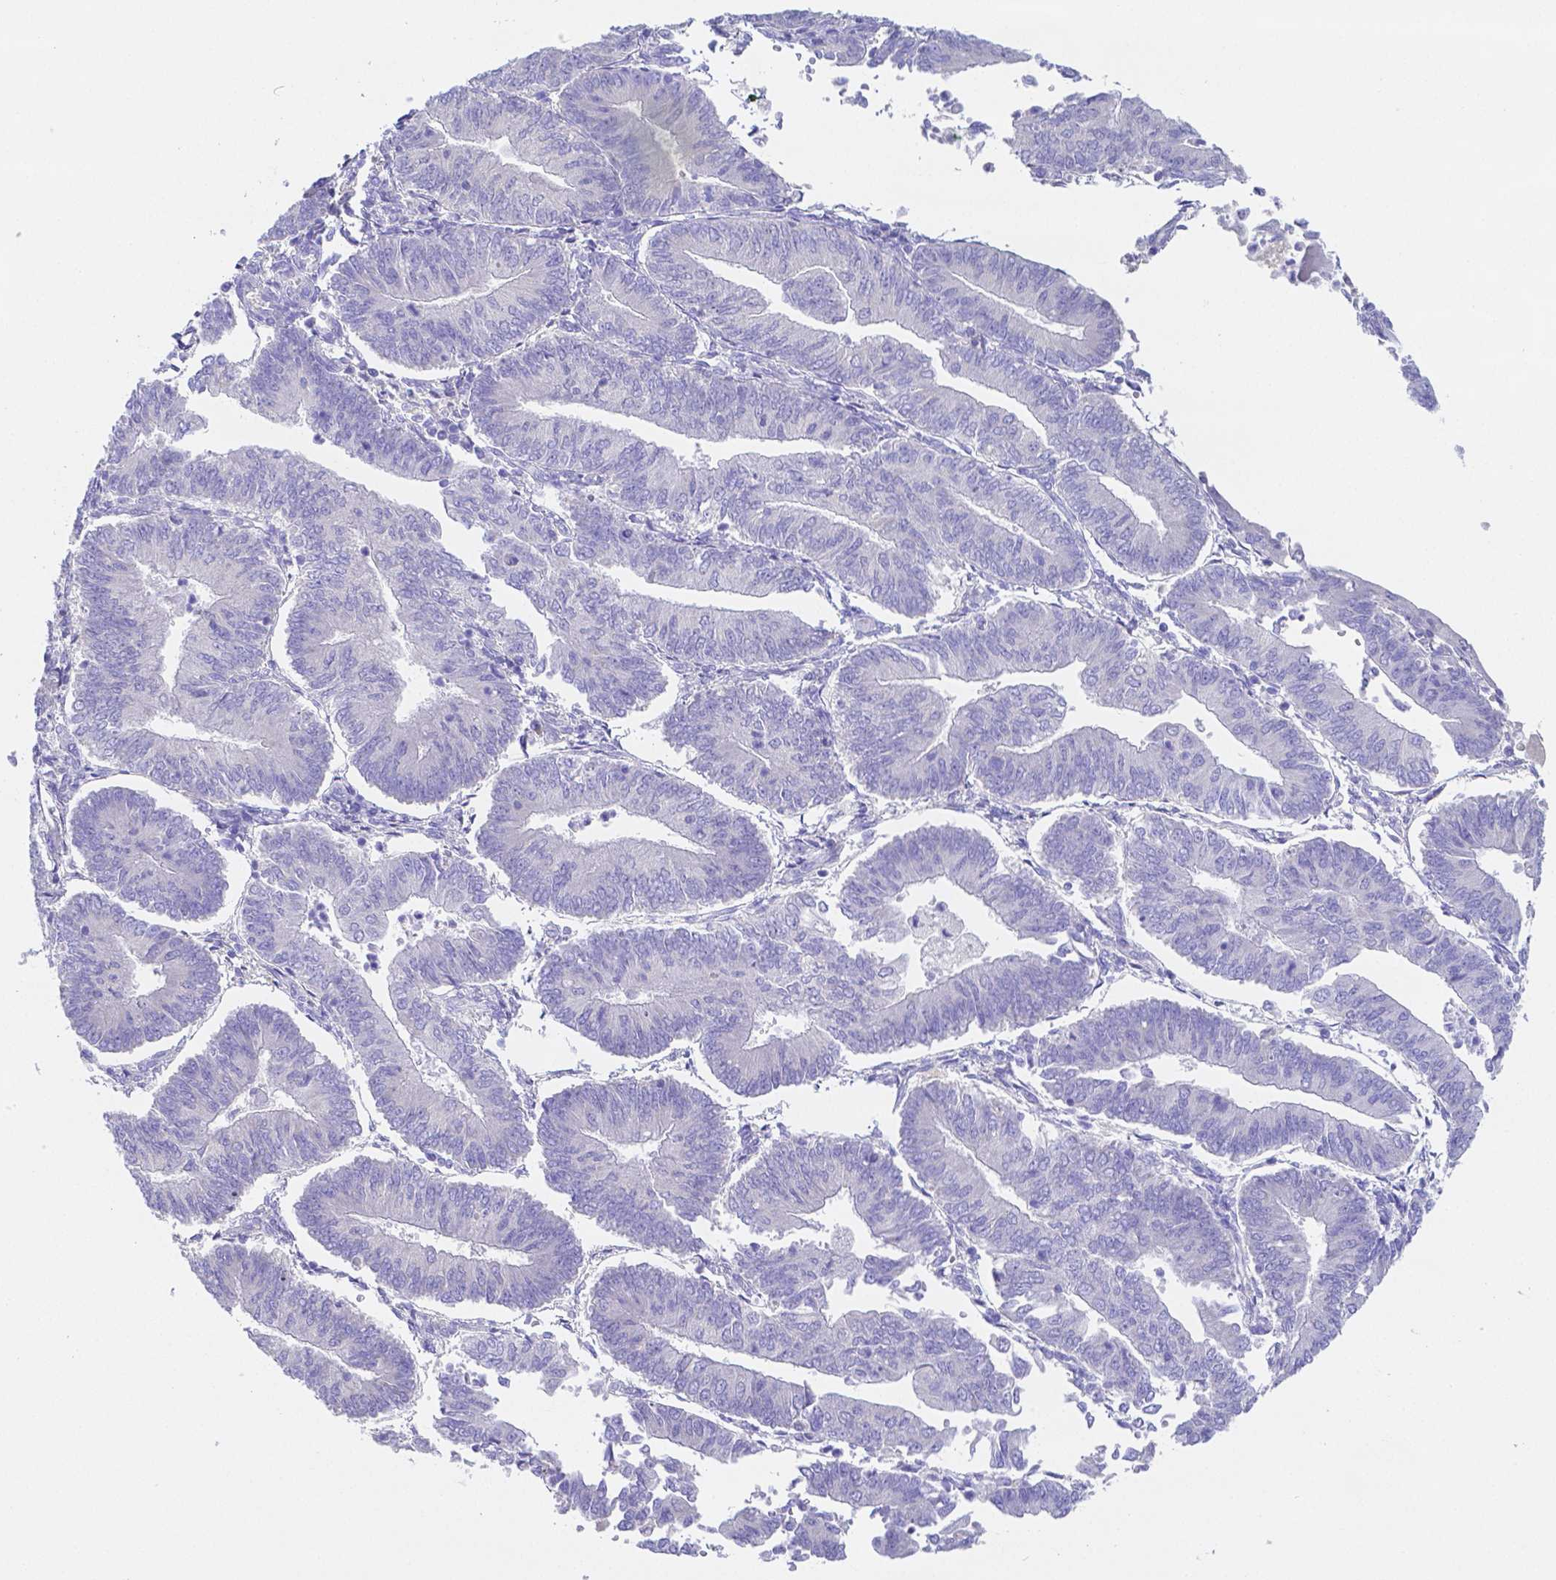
{"staining": {"intensity": "negative", "quantity": "none", "location": "none"}, "tissue": "endometrial cancer", "cell_type": "Tumor cells", "image_type": "cancer", "snomed": [{"axis": "morphology", "description": "Adenocarcinoma, NOS"}, {"axis": "topography", "description": "Endometrium"}], "caption": "DAB (3,3'-diaminobenzidine) immunohistochemical staining of adenocarcinoma (endometrial) reveals no significant positivity in tumor cells.", "gene": "ZG16B", "patient": {"sex": "female", "age": 65}}